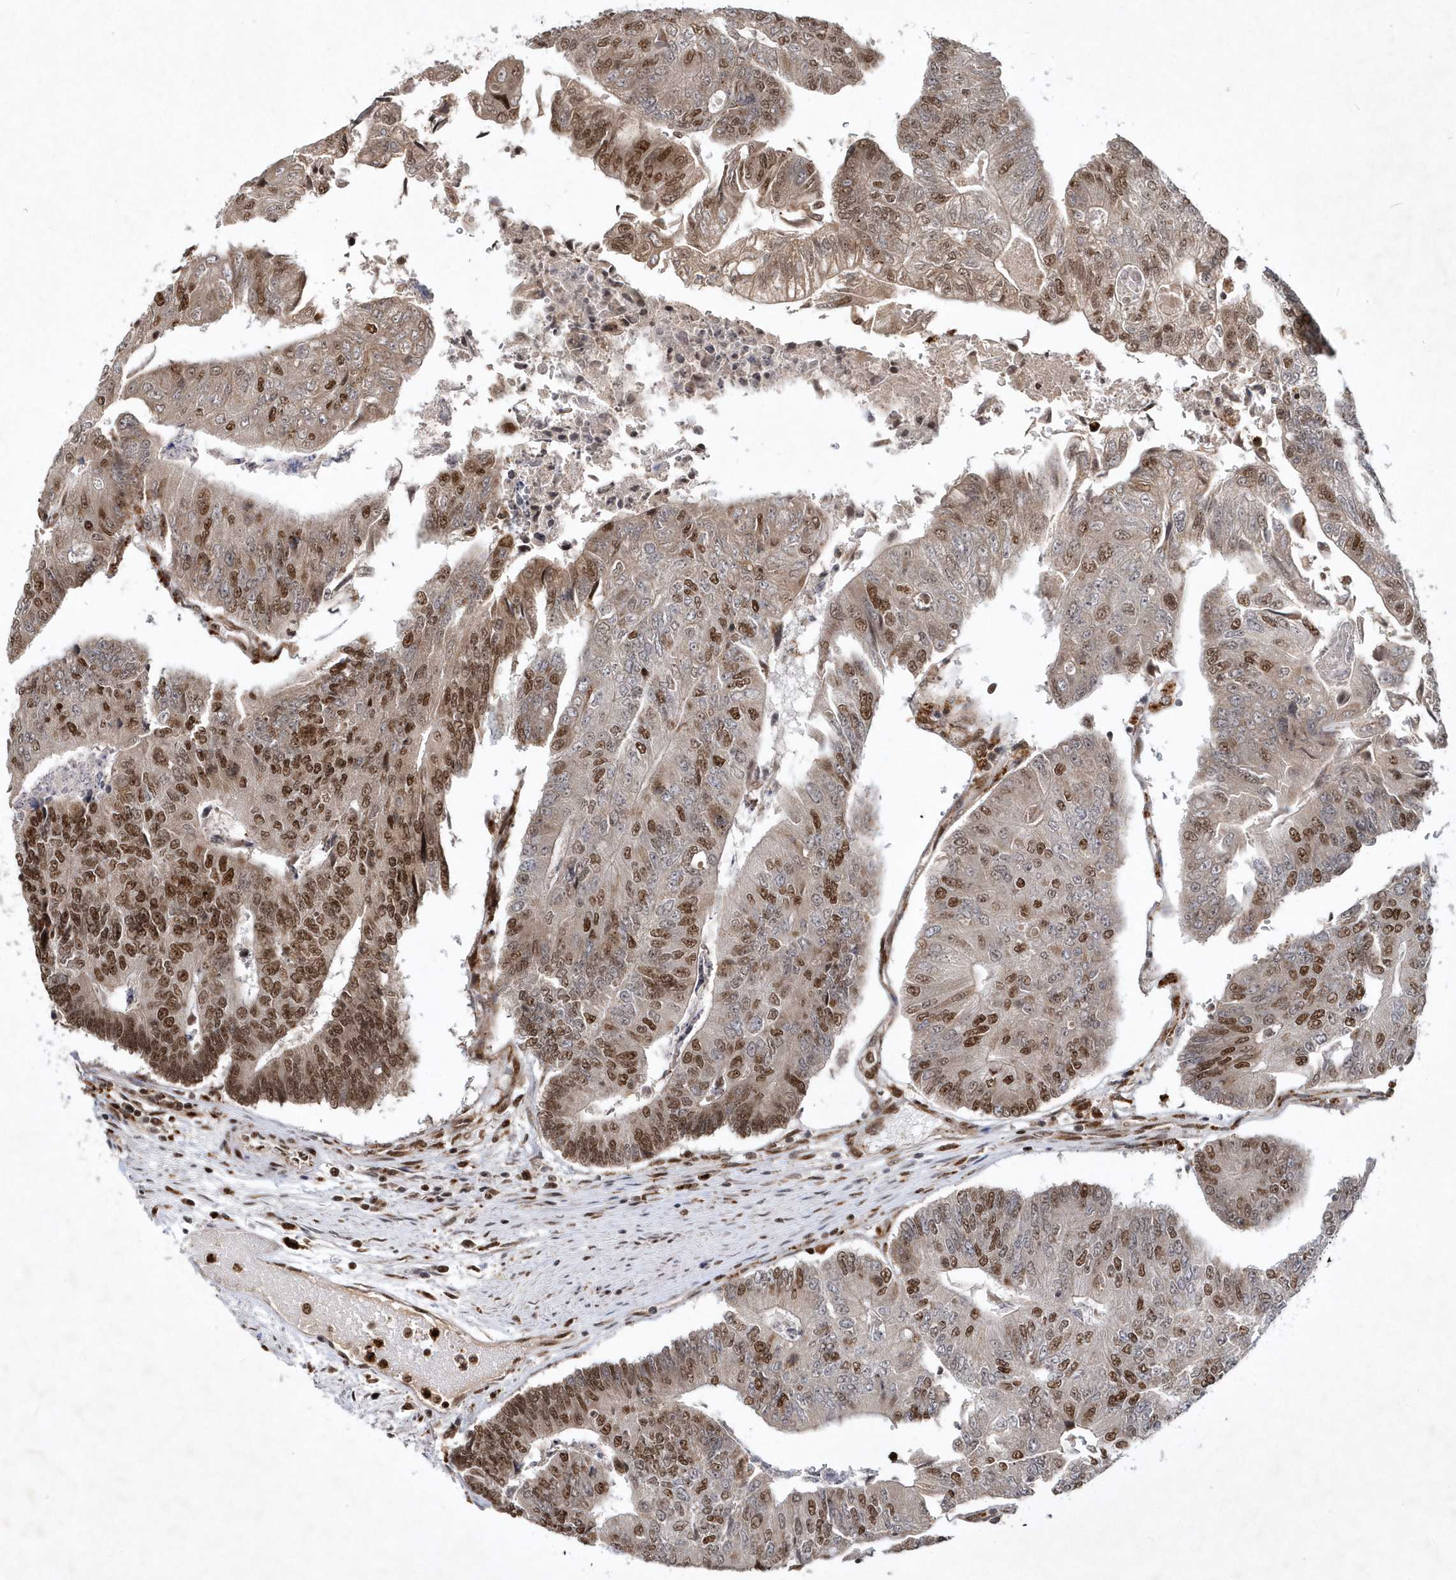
{"staining": {"intensity": "moderate", "quantity": ">75%", "location": "cytoplasmic/membranous,nuclear"}, "tissue": "colorectal cancer", "cell_type": "Tumor cells", "image_type": "cancer", "snomed": [{"axis": "morphology", "description": "Adenocarcinoma, NOS"}, {"axis": "topography", "description": "Colon"}], "caption": "Protein positivity by immunohistochemistry exhibits moderate cytoplasmic/membranous and nuclear positivity in about >75% of tumor cells in colorectal cancer (adenocarcinoma). (DAB = brown stain, brightfield microscopy at high magnification).", "gene": "SOWAHB", "patient": {"sex": "female", "age": 67}}